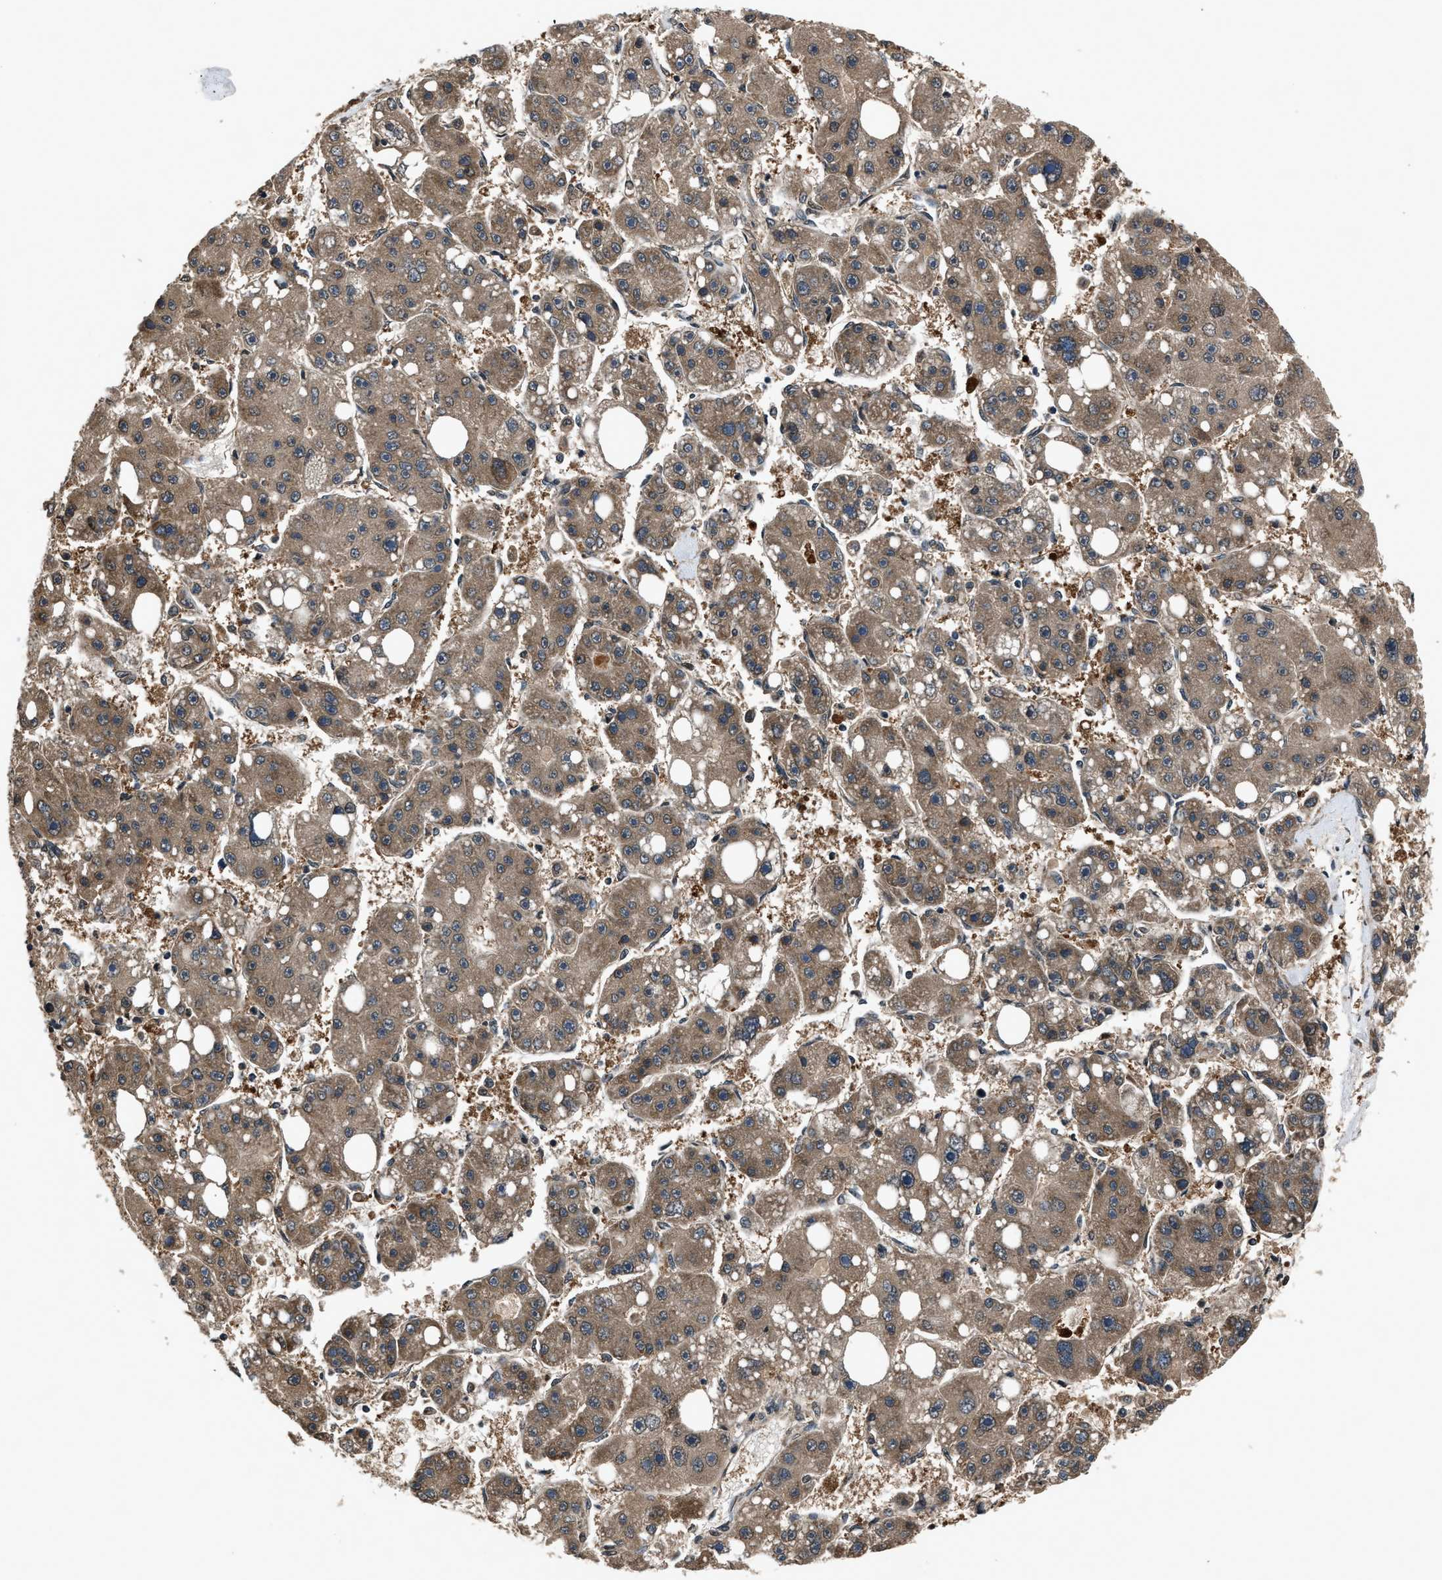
{"staining": {"intensity": "moderate", "quantity": ">75%", "location": "cytoplasmic/membranous"}, "tissue": "liver cancer", "cell_type": "Tumor cells", "image_type": "cancer", "snomed": [{"axis": "morphology", "description": "Carcinoma, Hepatocellular, NOS"}, {"axis": "topography", "description": "Liver"}], "caption": "This is an image of immunohistochemistry (IHC) staining of liver hepatocellular carcinoma, which shows moderate expression in the cytoplasmic/membranous of tumor cells.", "gene": "TP53I3", "patient": {"sex": "female", "age": 61}}